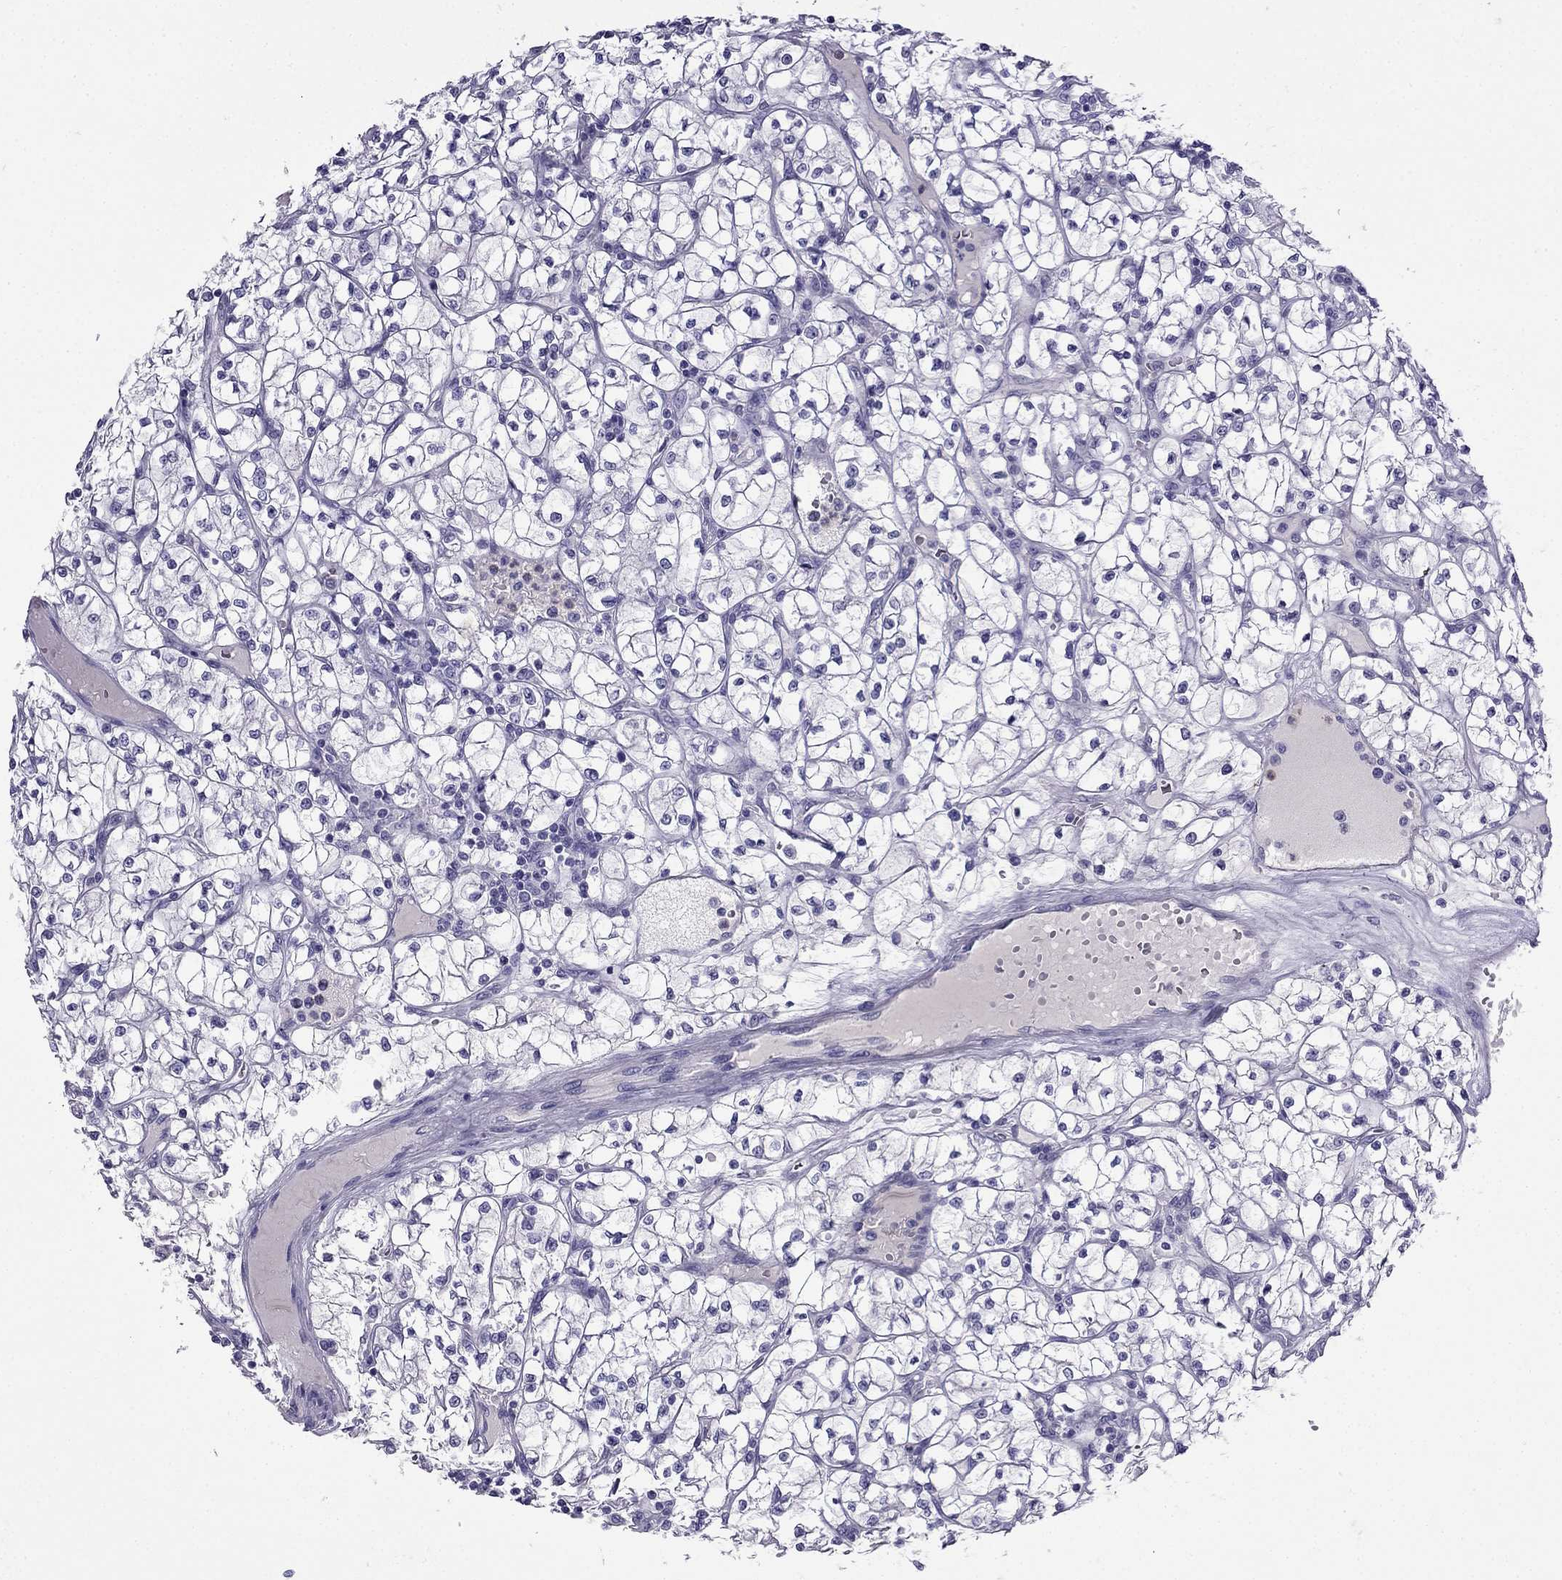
{"staining": {"intensity": "negative", "quantity": "none", "location": "none"}, "tissue": "renal cancer", "cell_type": "Tumor cells", "image_type": "cancer", "snomed": [{"axis": "morphology", "description": "Adenocarcinoma, NOS"}, {"axis": "topography", "description": "Kidney"}], "caption": "Micrograph shows no significant protein positivity in tumor cells of renal cancer (adenocarcinoma). Brightfield microscopy of immunohistochemistry stained with DAB (3,3'-diaminobenzidine) (brown) and hematoxylin (blue), captured at high magnification.", "gene": "CDHR4", "patient": {"sex": "female", "age": 64}}